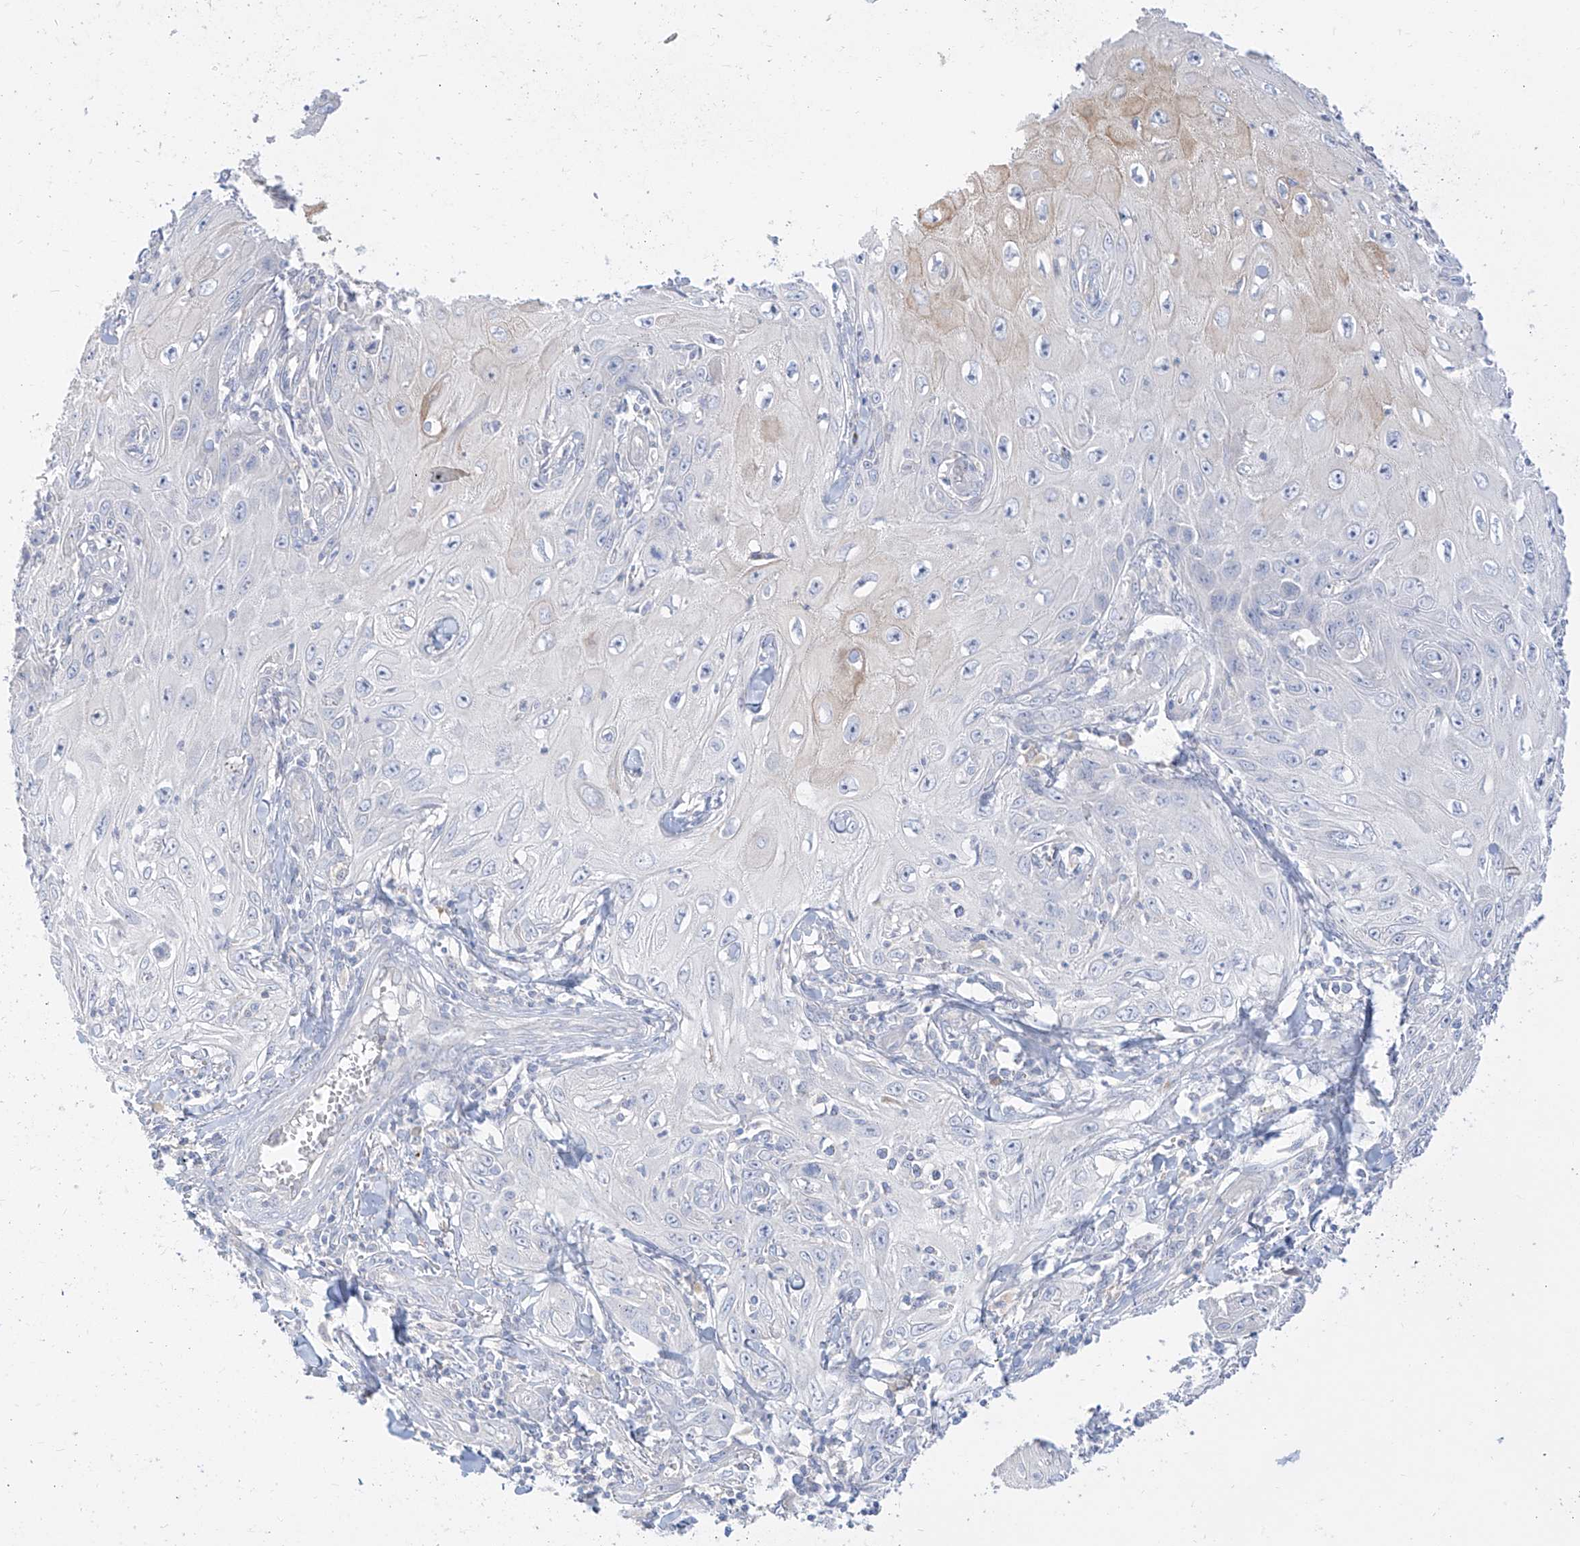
{"staining": {"intensity": "moderate", "quantity": "<25%", "location": "cytoplasmic/membranous"}, "tissue": "skin cancer", "cell_type": "Tumor cells", "image_type": "cancer", "snomed": [{"axis": "morphology", "description": "Squamous cell carcinoma, NOS"}, {"axis": "topography", "description": "Skin"}], "caption": "This is an image of immunohistochemistry staining of skin cancer, which shows moderate expression in the cytoplasmic/membranous of tumor cells.", "gene": "SYTL3", "patient": {"sex": "female", "age": 73}}